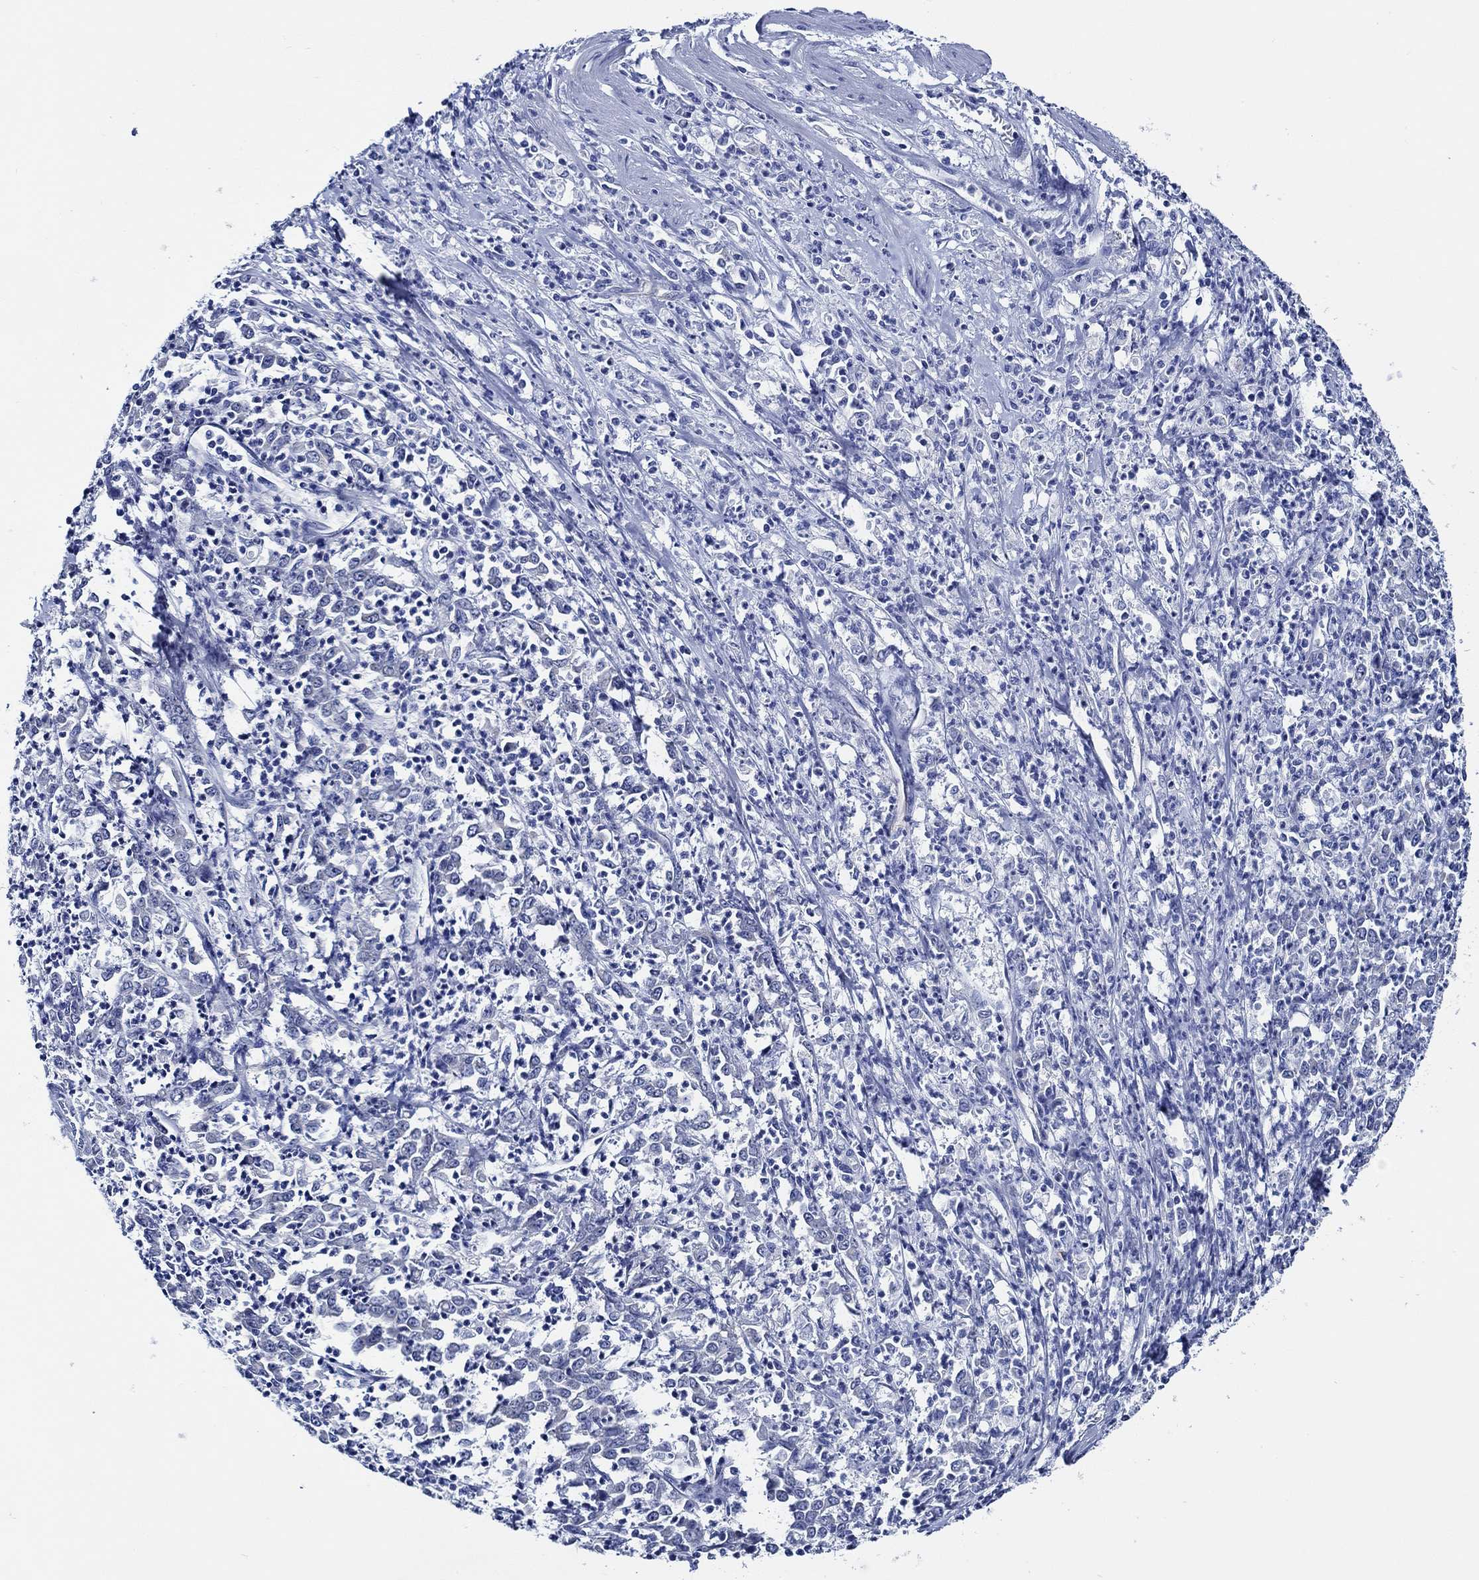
{"staining": {"intensity": "negative", "quantity": "none", "location": "none"}, "tissue": "stomach cancer", "cell_type": "Tumor cells", "image_type": "cancer", "snomed": [{"axis": "morphology", "description": "Adenocarcinoma, NOS"}, {"axis": "topography", "description": "Stomach, lower"}], "caption": "Immunohistochemistry of stomach cancer shows no expression in tumor cells.", "gene": "WDR62", "patient": {"sex": "female", "age": 71}}